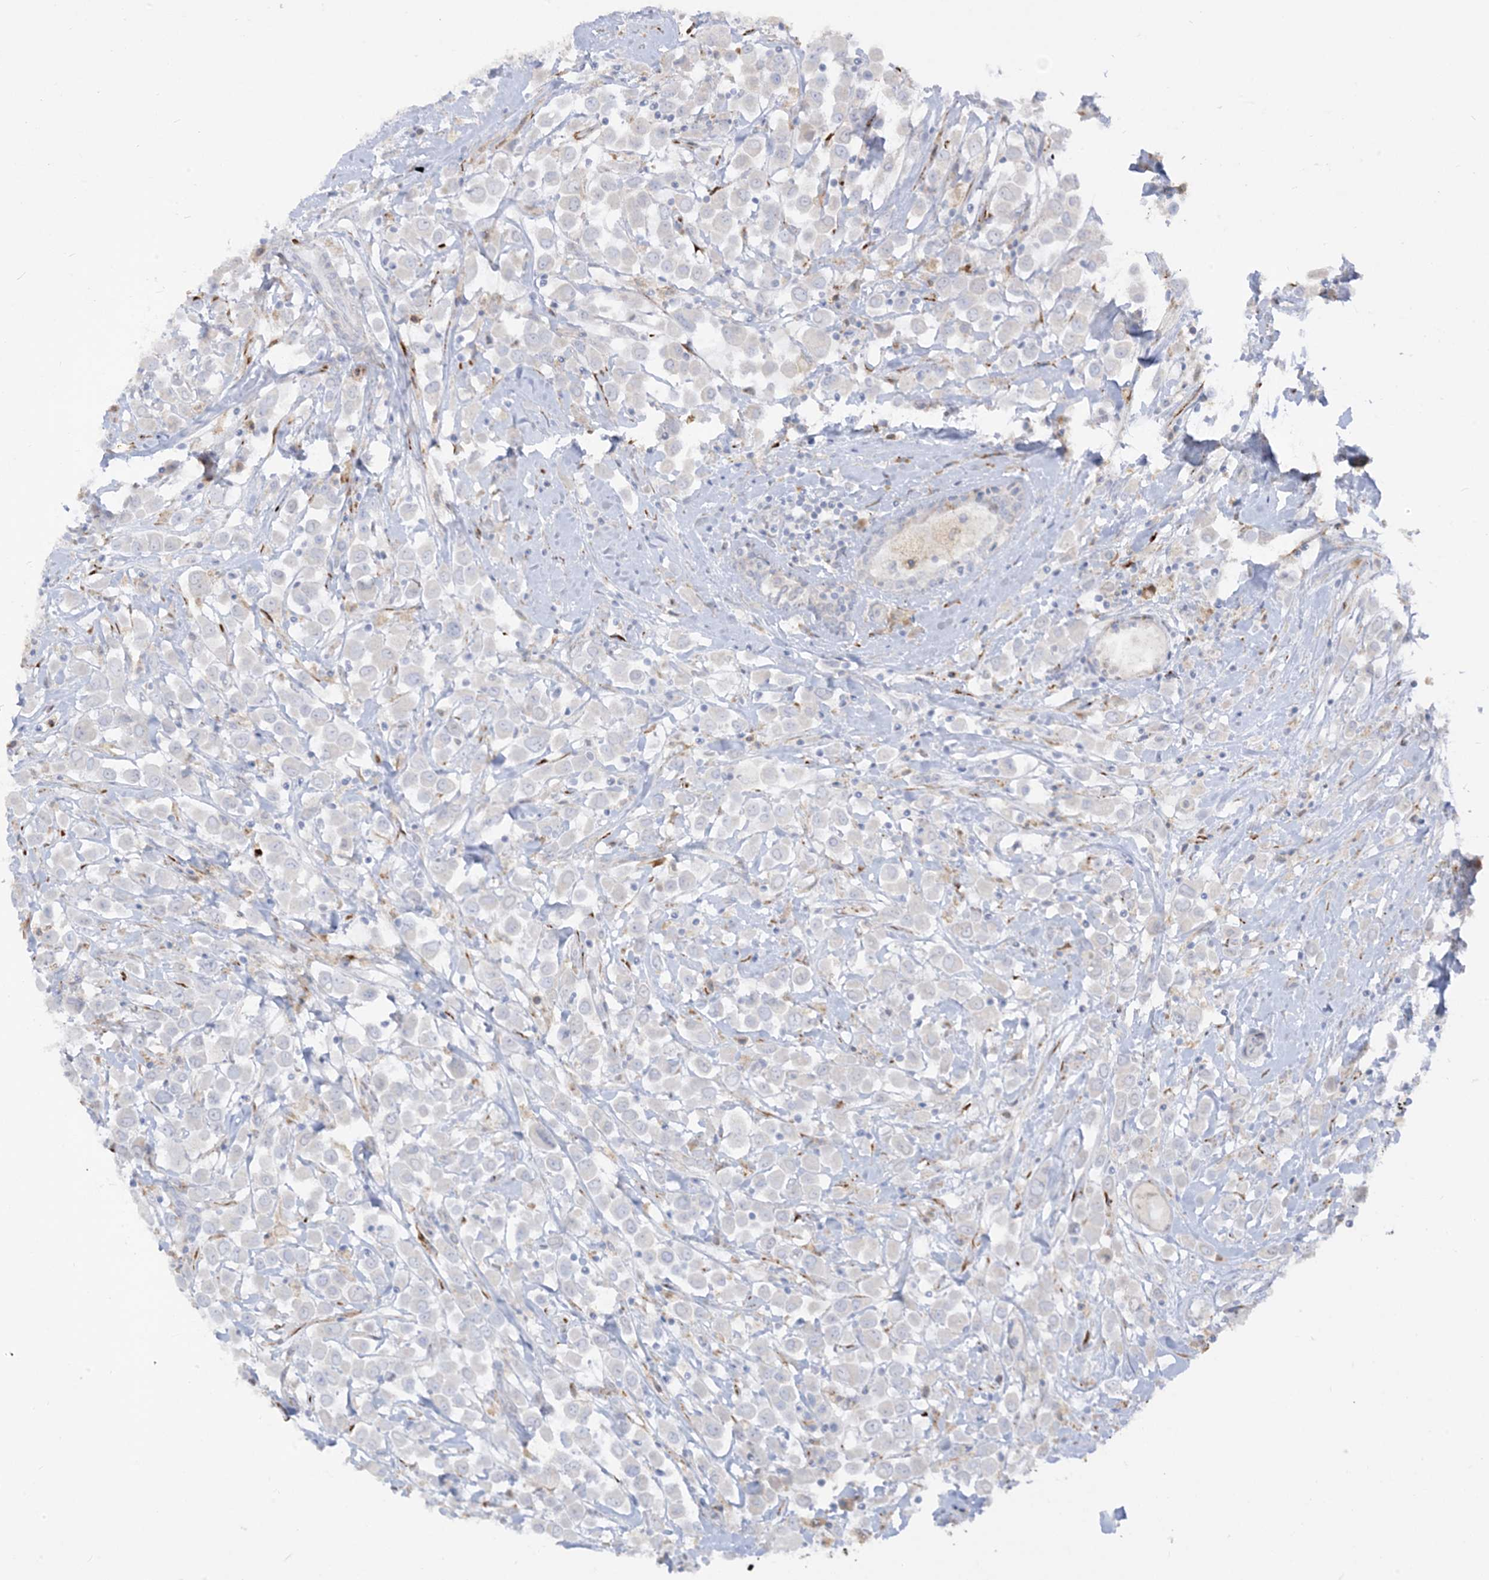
{"staining": {"intensity": "negative", "quantity": "none", "location": "none"}, "tissue": "breast cancer", "cell_type": "Tumor cells", "image_type": "cancer", "snomed": [{"axis": "morphology", "description": "Duct carcinoma"}, {"axis": "topography", "description": "Breast"}], "caption": "Protein analysis of infiltrating ductal carcinoma (breast) displays no significant staining in tumor cells.", "gene": "LOXL3", "patient": {"sex": "female", "age": 61}}